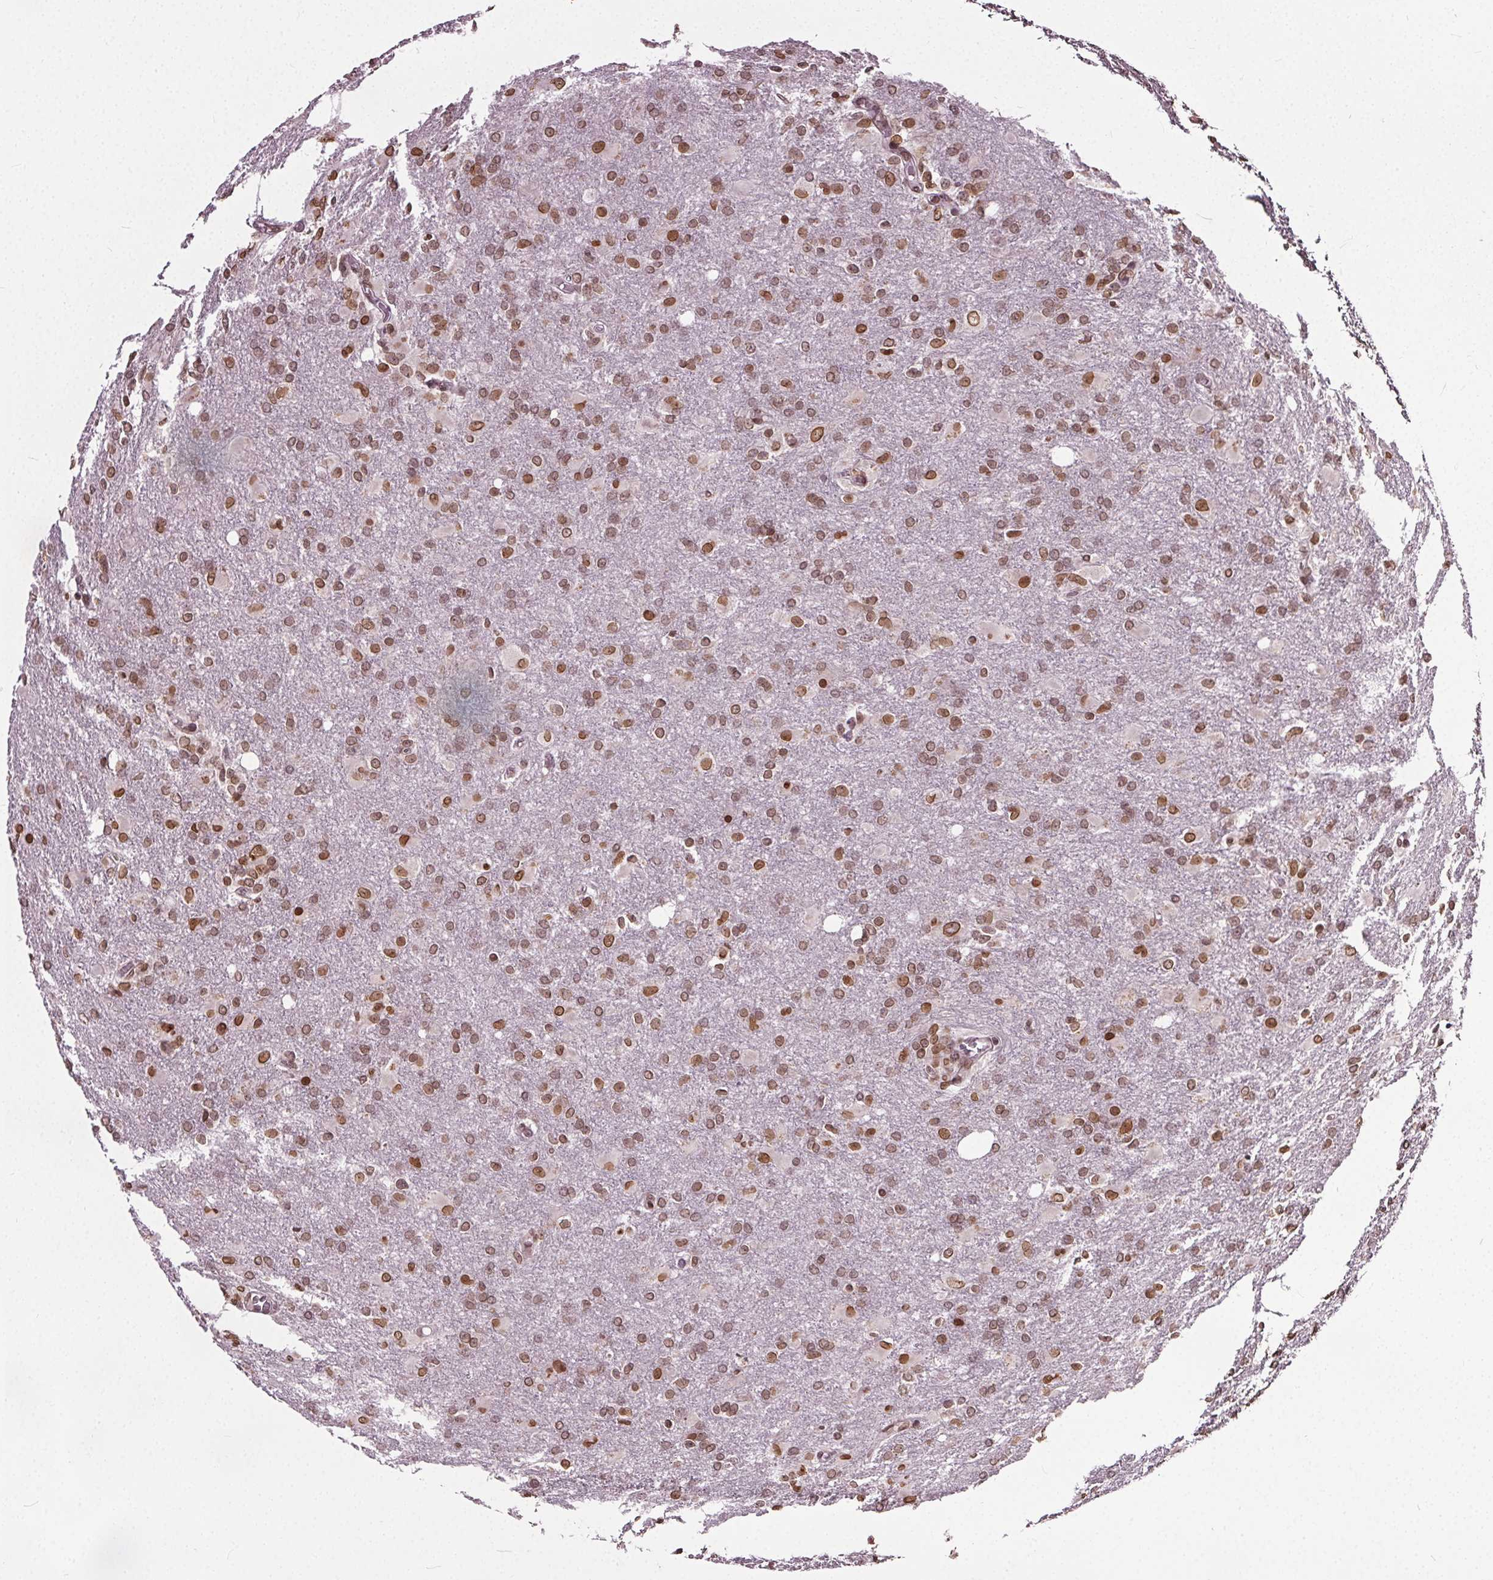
{"staining": {"intensity": "moderate", "quantity": ">75%", "location": "nuclear"}, "tissue": "glioma", "cell_type": "Tumor cells", "image_type": "cancer", "snomed": [{"axis": "morphology", "description": "Glioma, malignant, High grade"}, {"axis": "topography", "description": "Brain"}], "caption": "Immunohistochemistry (IHC) of glioma demonstrates medium levels of moderate nuclear staining in about >75% of tumor cells.", "gene": "TTC39C", "patient": {"sex": "male", "age": 68}}